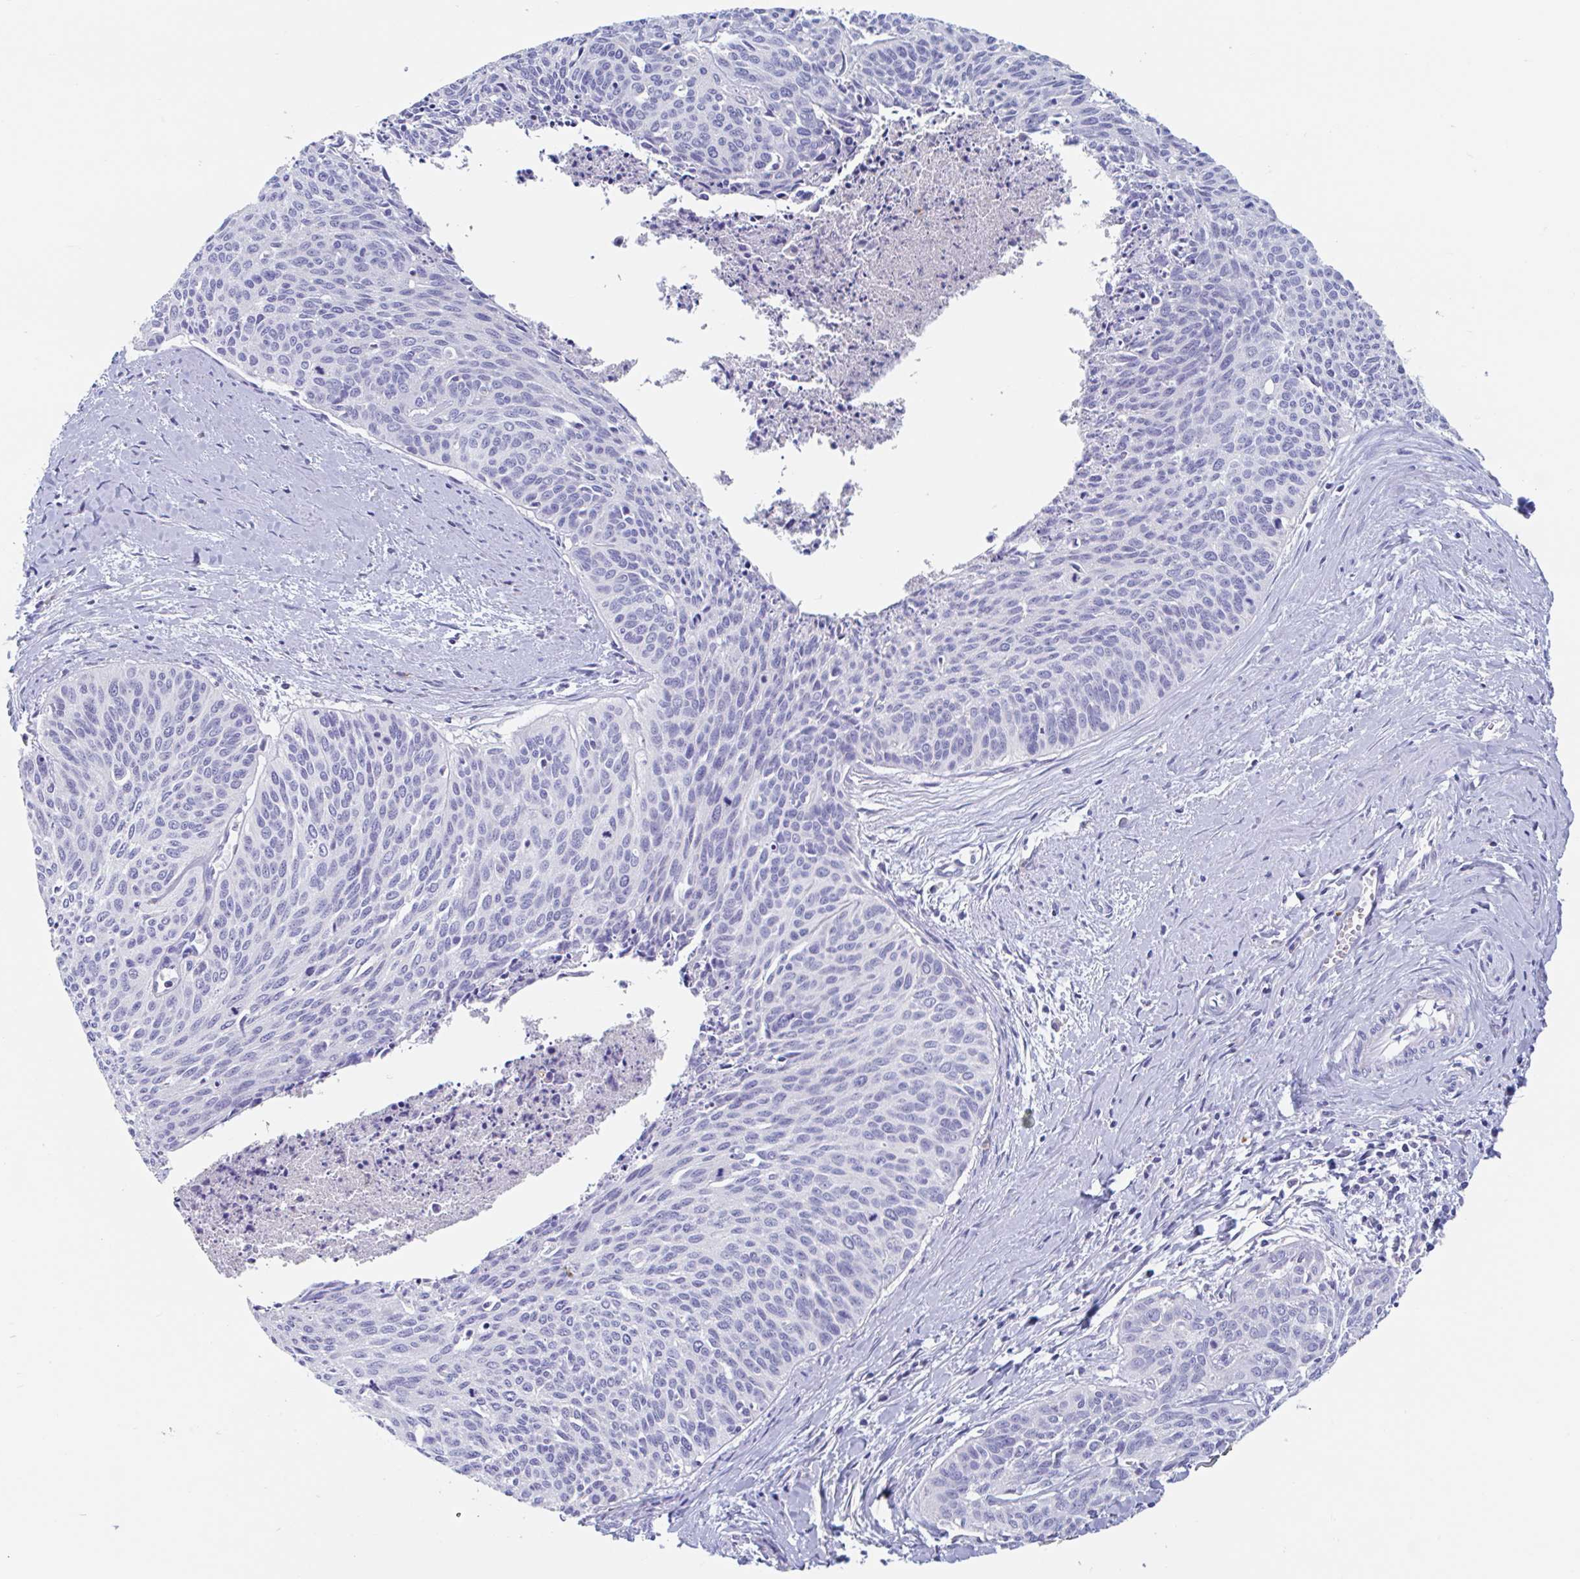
{"staining": {"intensity": "negative", "quantity": "none", "location": "none"}, "tissue": "cervical cancer", "cell_type": "Tumor cells", "image_type": "cancer", "snomed": [{"axis": "morphology", "description": "Squamous cell carcinoma, NOS"}, {"axis": "topography", "description": "Cervix"}], "caption": "The micrograph displays no staining of tumor cells in cervical squamous cell carcinoma.", "gene": "ZNHIT2", "patient": {"sex": "female", "age": 55}}